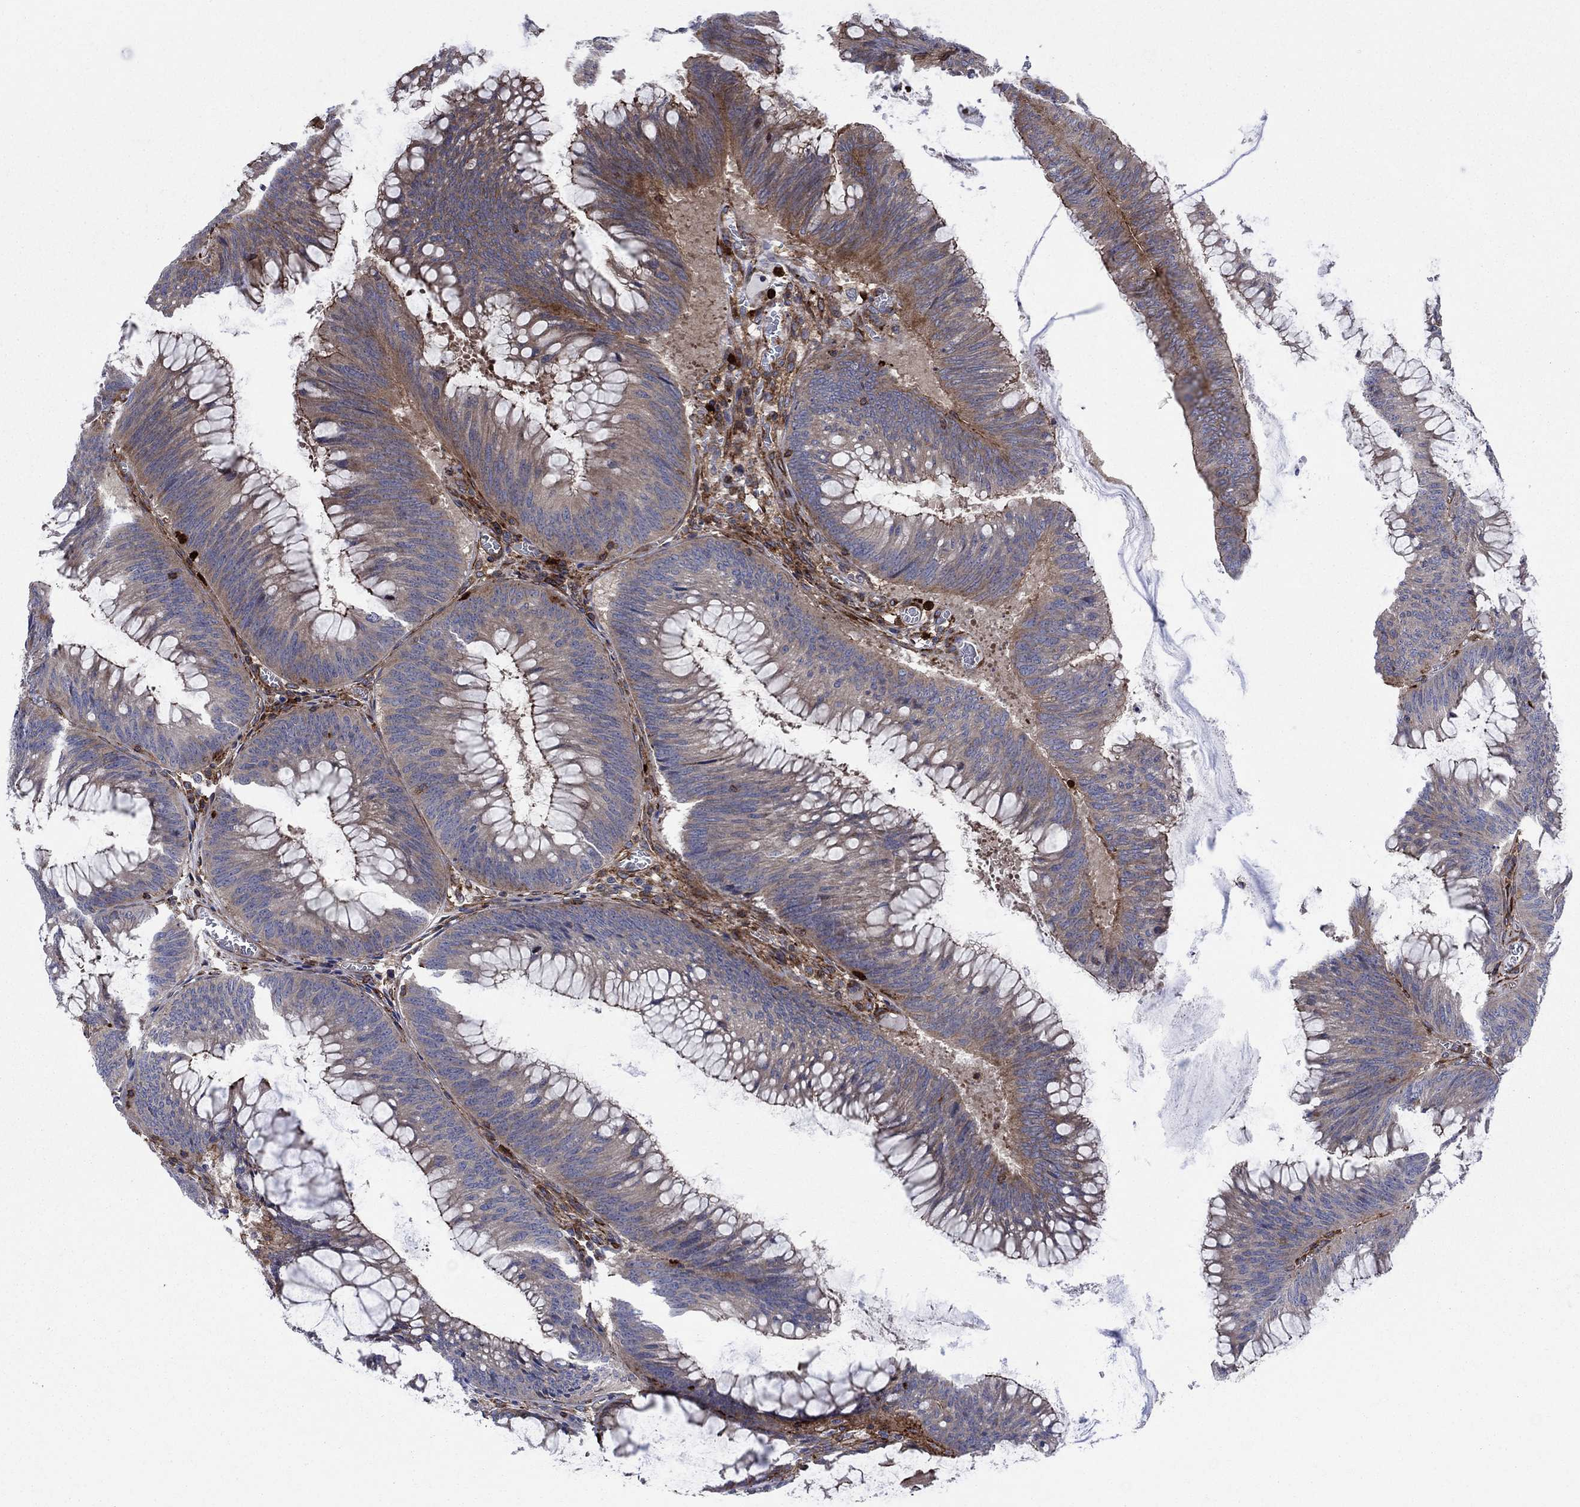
{"staining": {"intensity": "moderate", "quantity": "<25%", "location": "cytoplasmic/membranous"}, "tissue": "colorectal cancer", "cell_type": "Tumor cells", "image_type": "cancer", "snomed": [{"axis": "morphology", "description": "Adenocarcinoma, NOS"}, {"axis": "topography", "description": "Rectum"}], "caption": "Protein expression analysis of human adenocarcinoma (colorectal) reveals moderate cytoplasmic/membranous staining in approximately <25% of tumor cells.", "gene": "PAG1", "patient": {"sex": "female", "age": 72}}